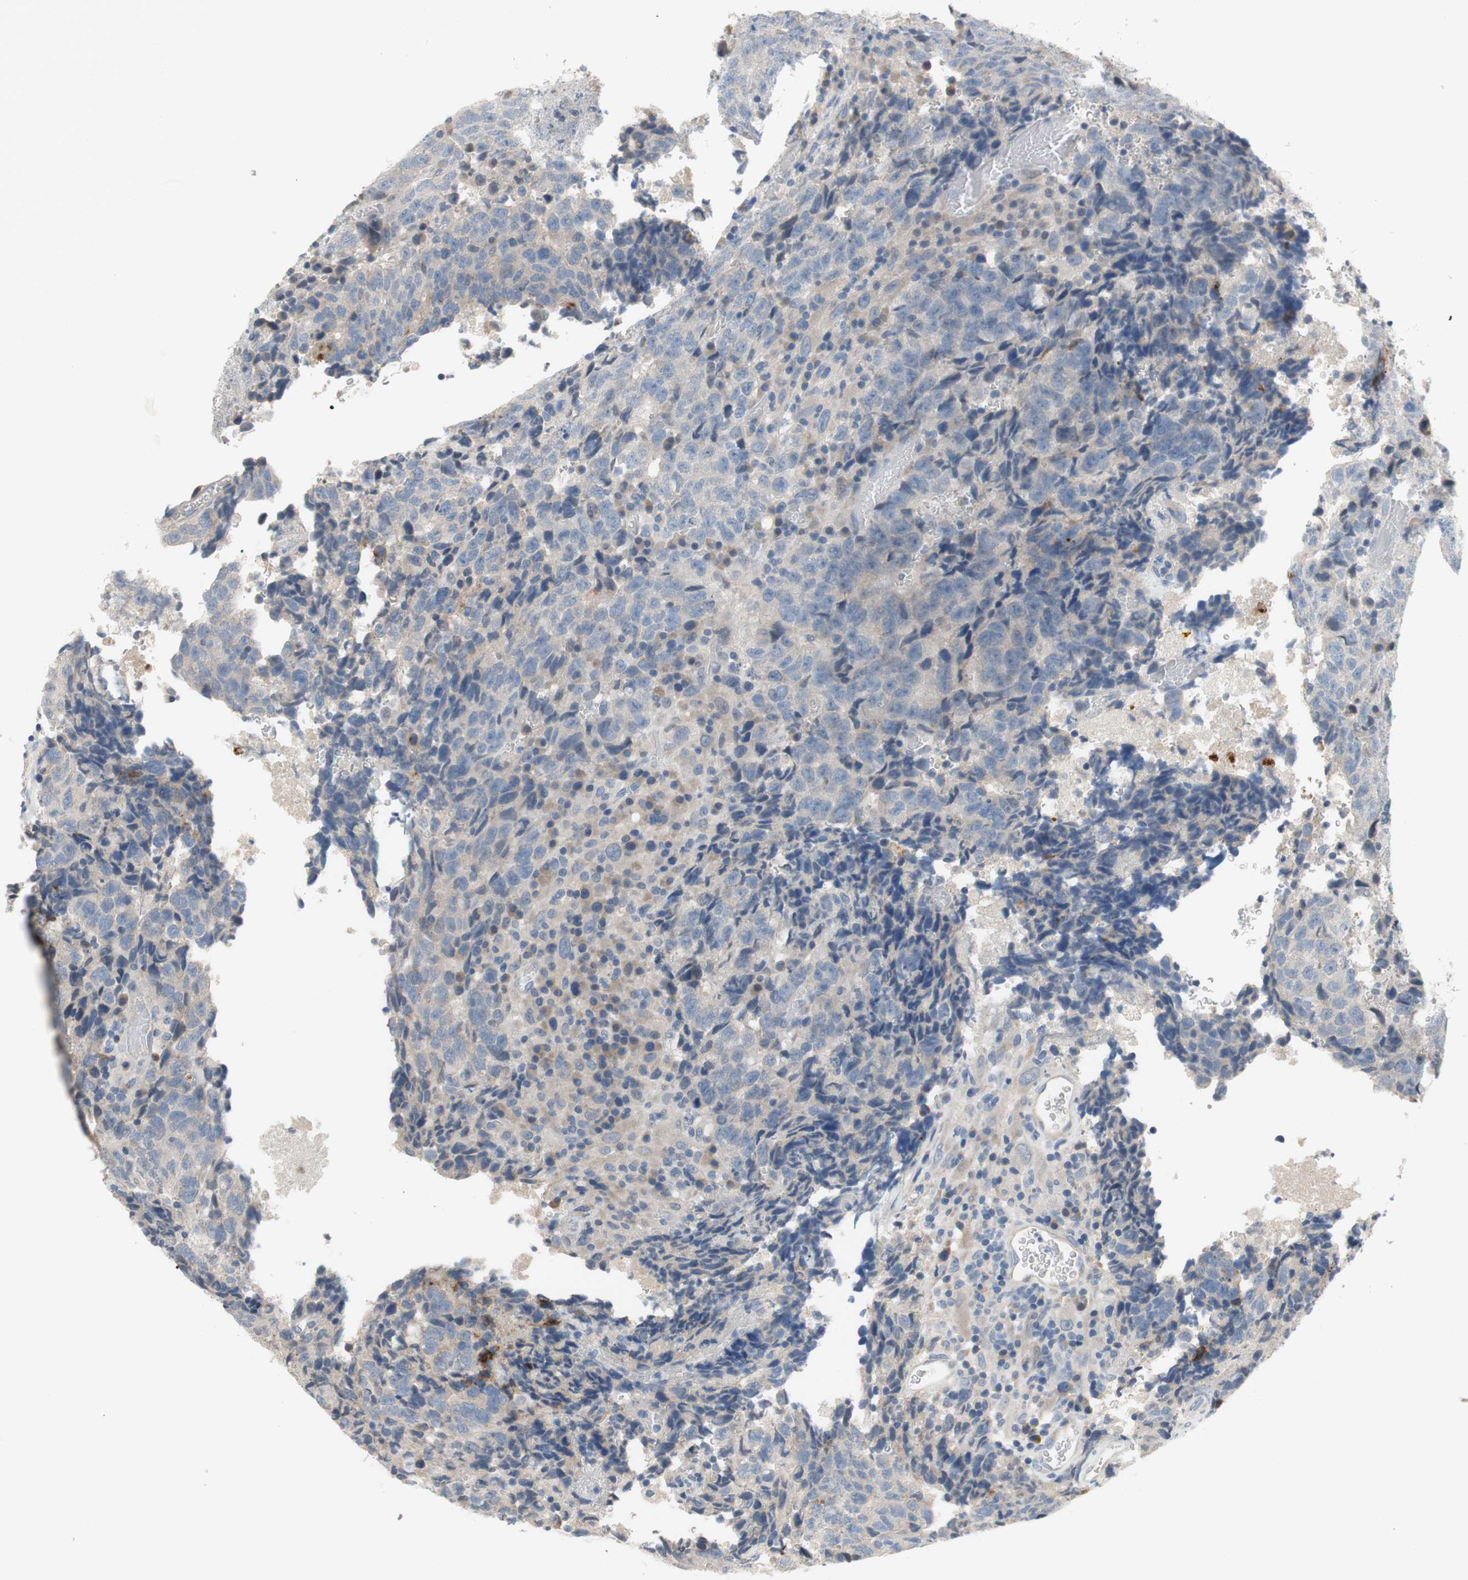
{"staining": {"intensity": "negative", "quantity": "none", "location": "none"}, "tissue": "testis cancer", "cell_type": "Tumor cells", "image_type": "cancer", "snomed": [{"axis": "morphology", "description": "Necrosis, NOS"}, {"axis": "morphology", "description": "Carcinoma, Embryonal, NOS"}, {"axis": "topography", "description": "Testis"}], "caption": "IHC photomicrograph of neoplastic tissue: testis cancer (embryonal carcinoma) stained with DAB exhibits no significant protein staining in tumor cells.", "gene": "TACR3", "patient": {"sex": "male", "age": 19}}